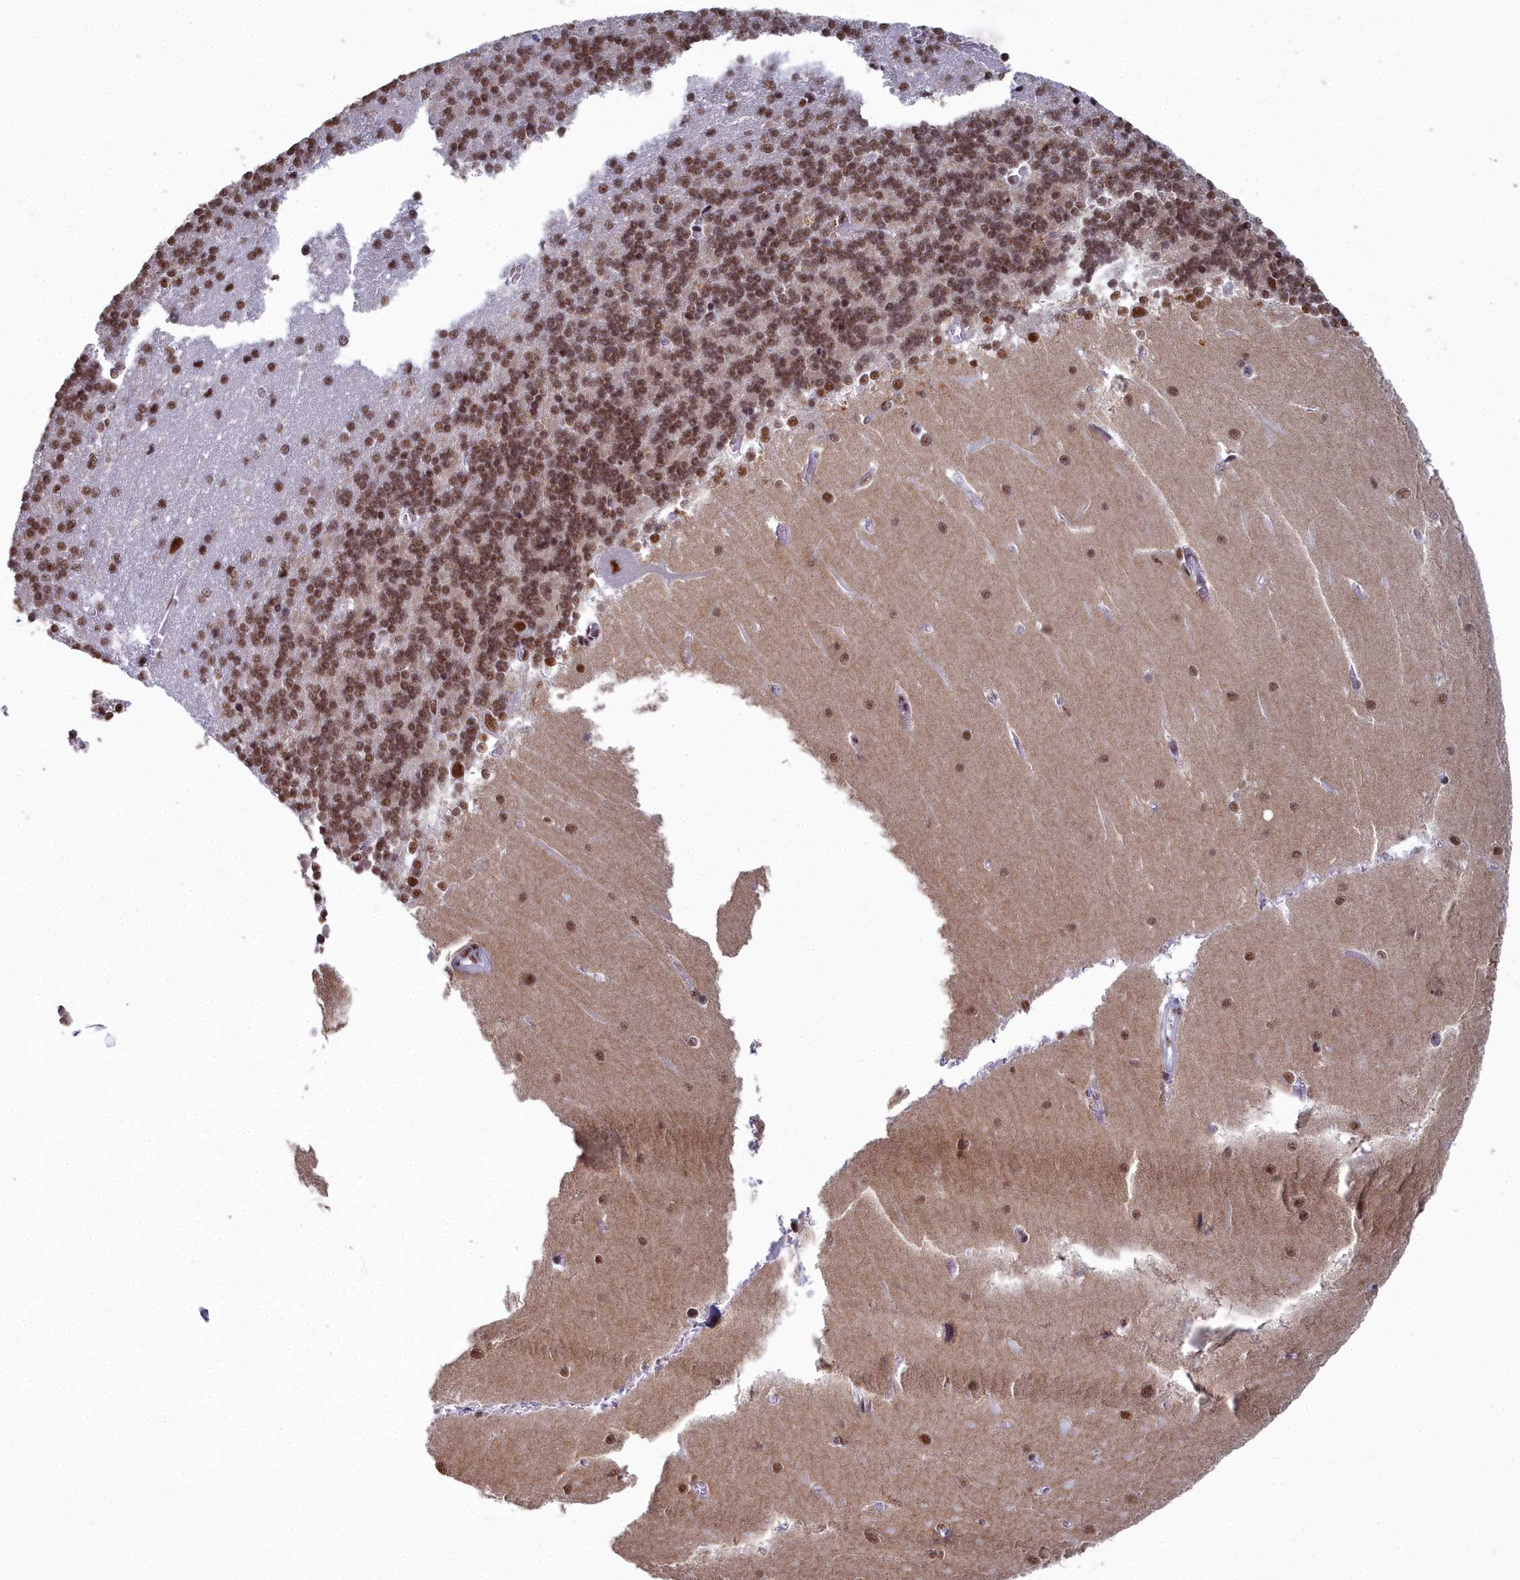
{"staining": {"intensity": "moderate", "quantity": ">75%", "location": "nuclear"}, "tissue": "cerebellum", "cell_type": "Cells in granular layer", "image_type": "normal", "snomed": [{"axis": "morphology", "description": "Normal tissue, NOS"}, {"axis": "topography", "description": "Cerebellum"}], "caption": "A high-resolution micrograph shows IHC staining of benign cerebellum, which exhibits moderate nuclear expression in about >75% of cells in granular layer.", "gene": "SF3B3", "patient": {"sex": "male", "age": 37}}